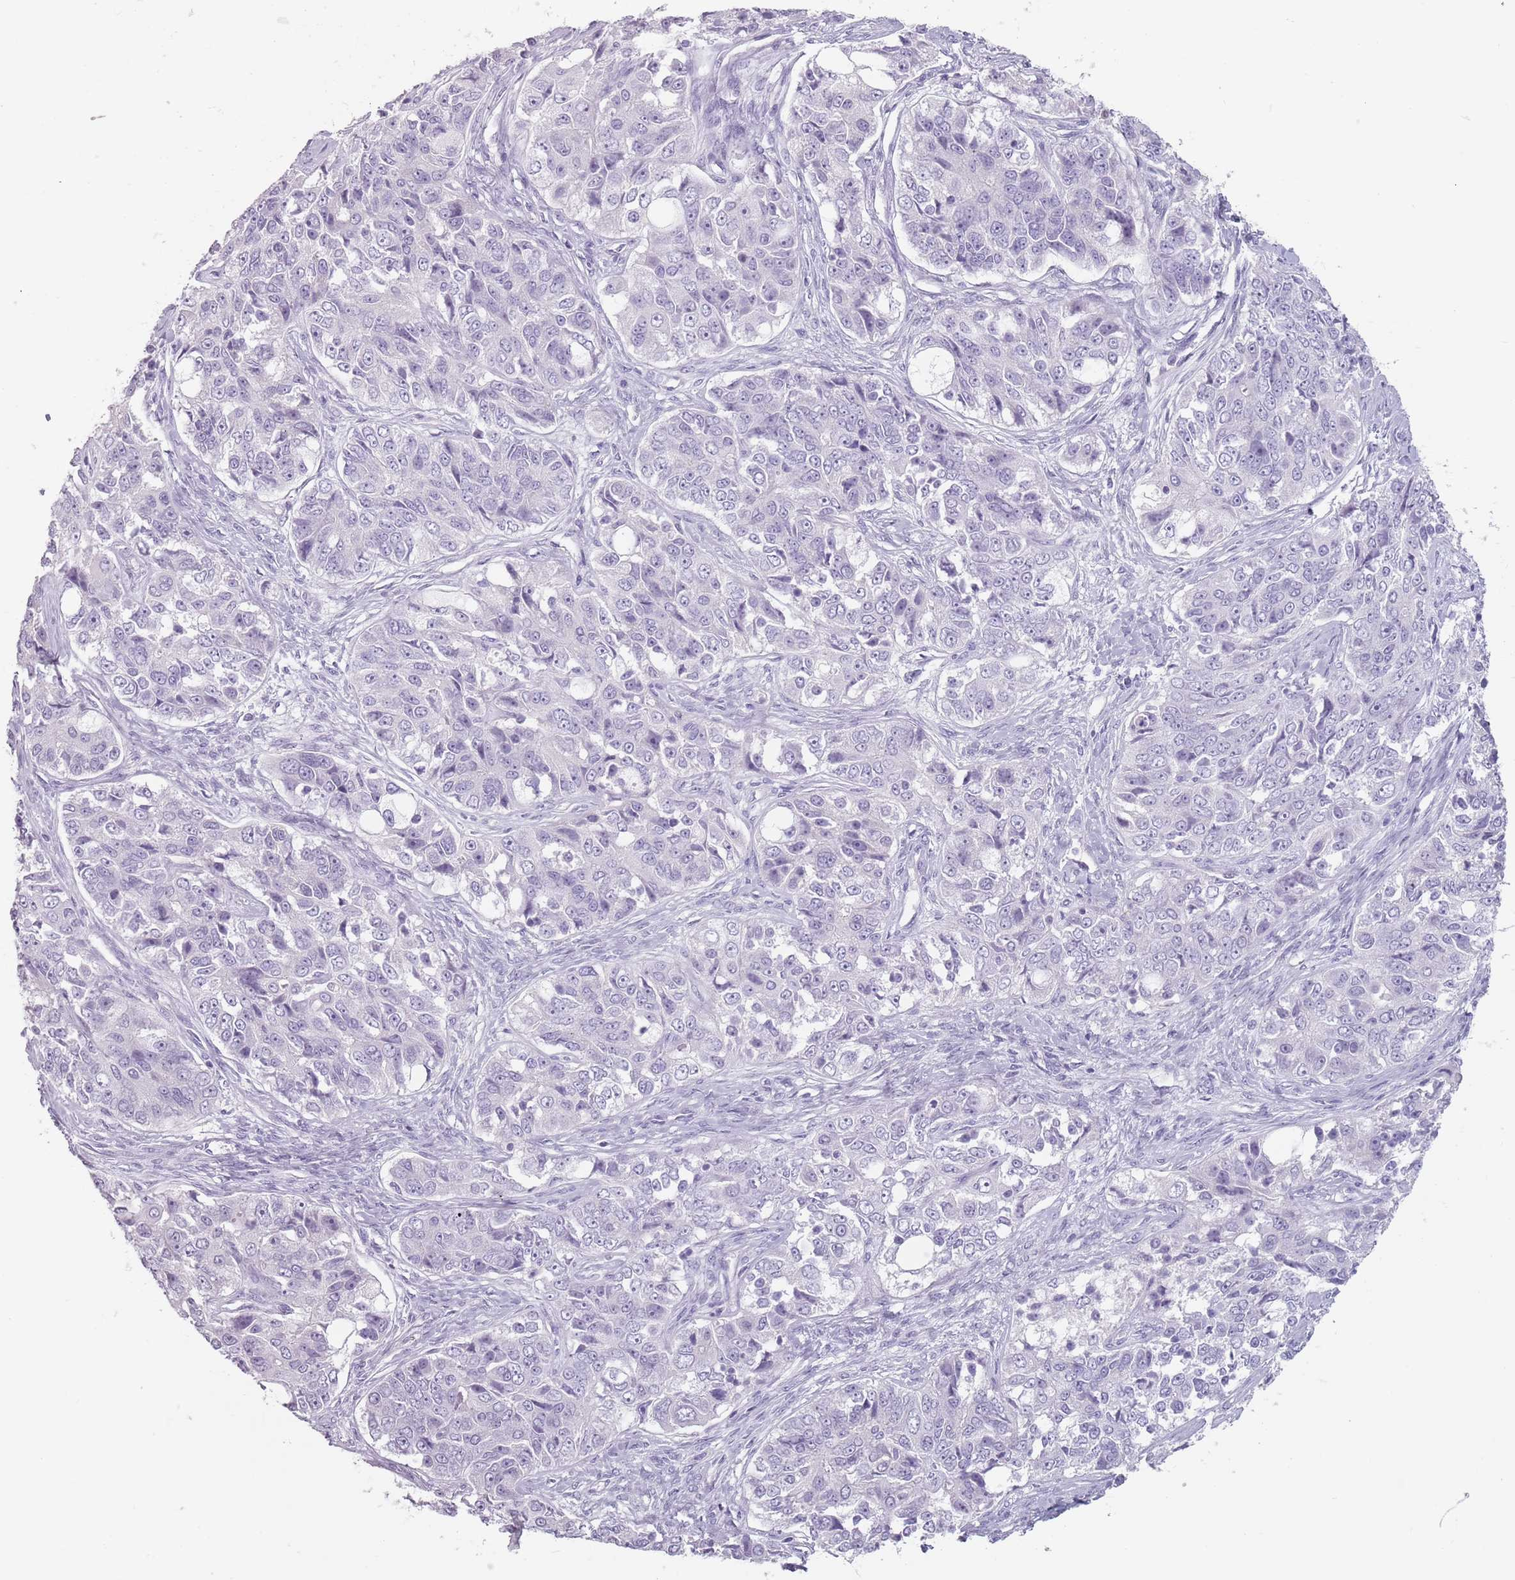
{"staining": {"intensity": "negative", "quantity": "none", "location": "none"}, "tissue": "ovarian cancer", "cell_type": "Tumor cells", "image_type": "cancer", "snomed": [{"axis": "morphology", "description": "Carcinoma, endometroid"}, {"axis": "topography", "description": "Ovary"}], "caption": "Ovarian cancer (endometroid carcinoma) was stained to show a protein in brown. There is no significant expression in tumor cells.", "gene": "ZNF584", "patient": {"sex": "female", "age": 51}}